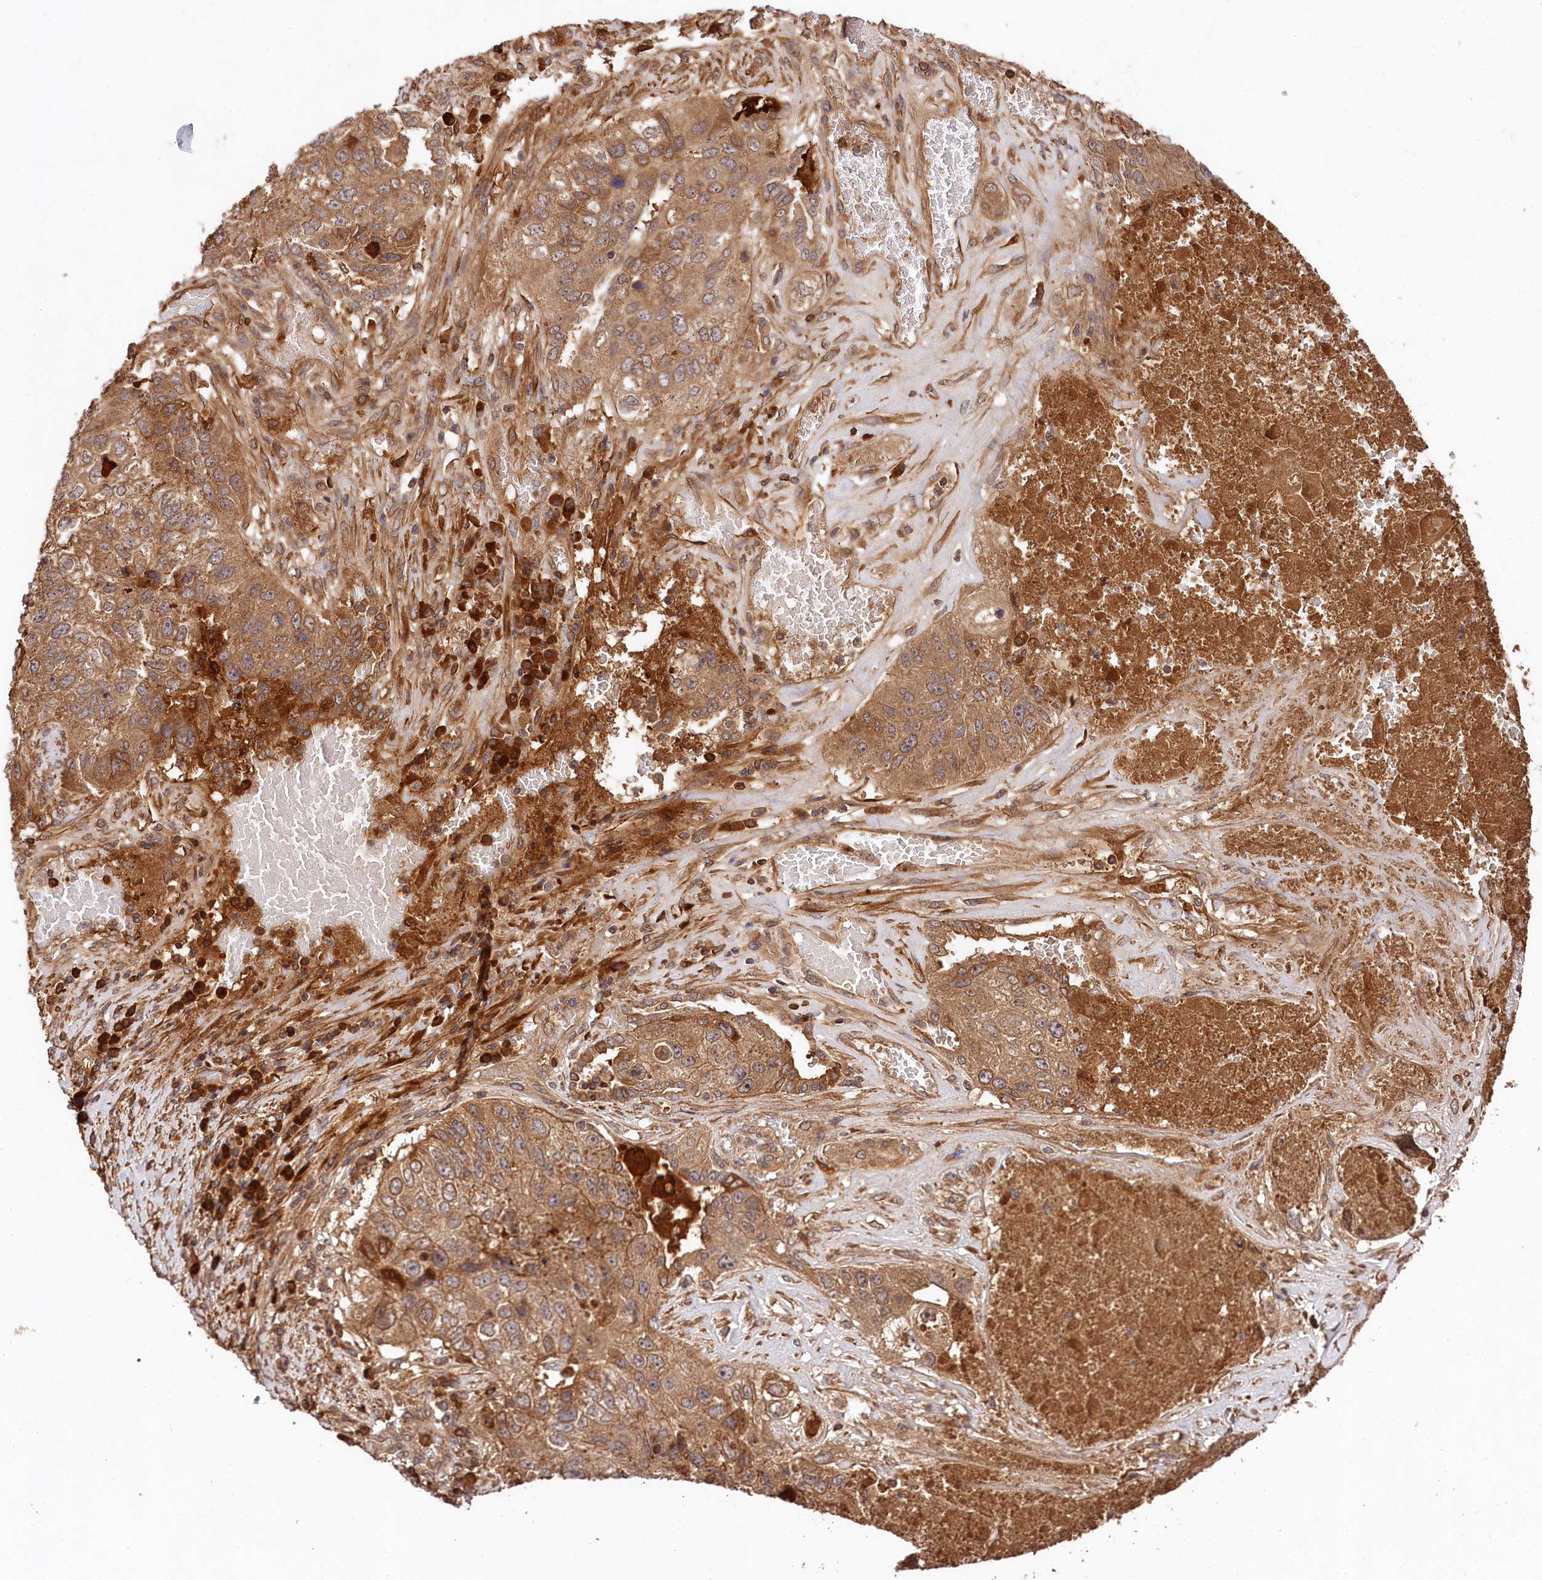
{"staining": {"intensity": "moderate", "quantity": ">75%", "location": "cytoplasmic/membranous"}, "tissue": "lung cancer", "cell_type": "Tumor cells", "image_type": "cancer", "snomed": [{"axis": "morphology", "description": "Squamous cell carcinoma, NOS"}, {"axis": "topography", "description": "Lung"}], "caption": "A high-resolution image shows immunohistochemistry staining of lung cancer (squamous cell carcinoma), which displays moderate cytoplasmic/membranous positivity in approximately >75% of tumor cells.", "gene": "MCF2L2", "patient": {"sex": "male", "age": 61}}